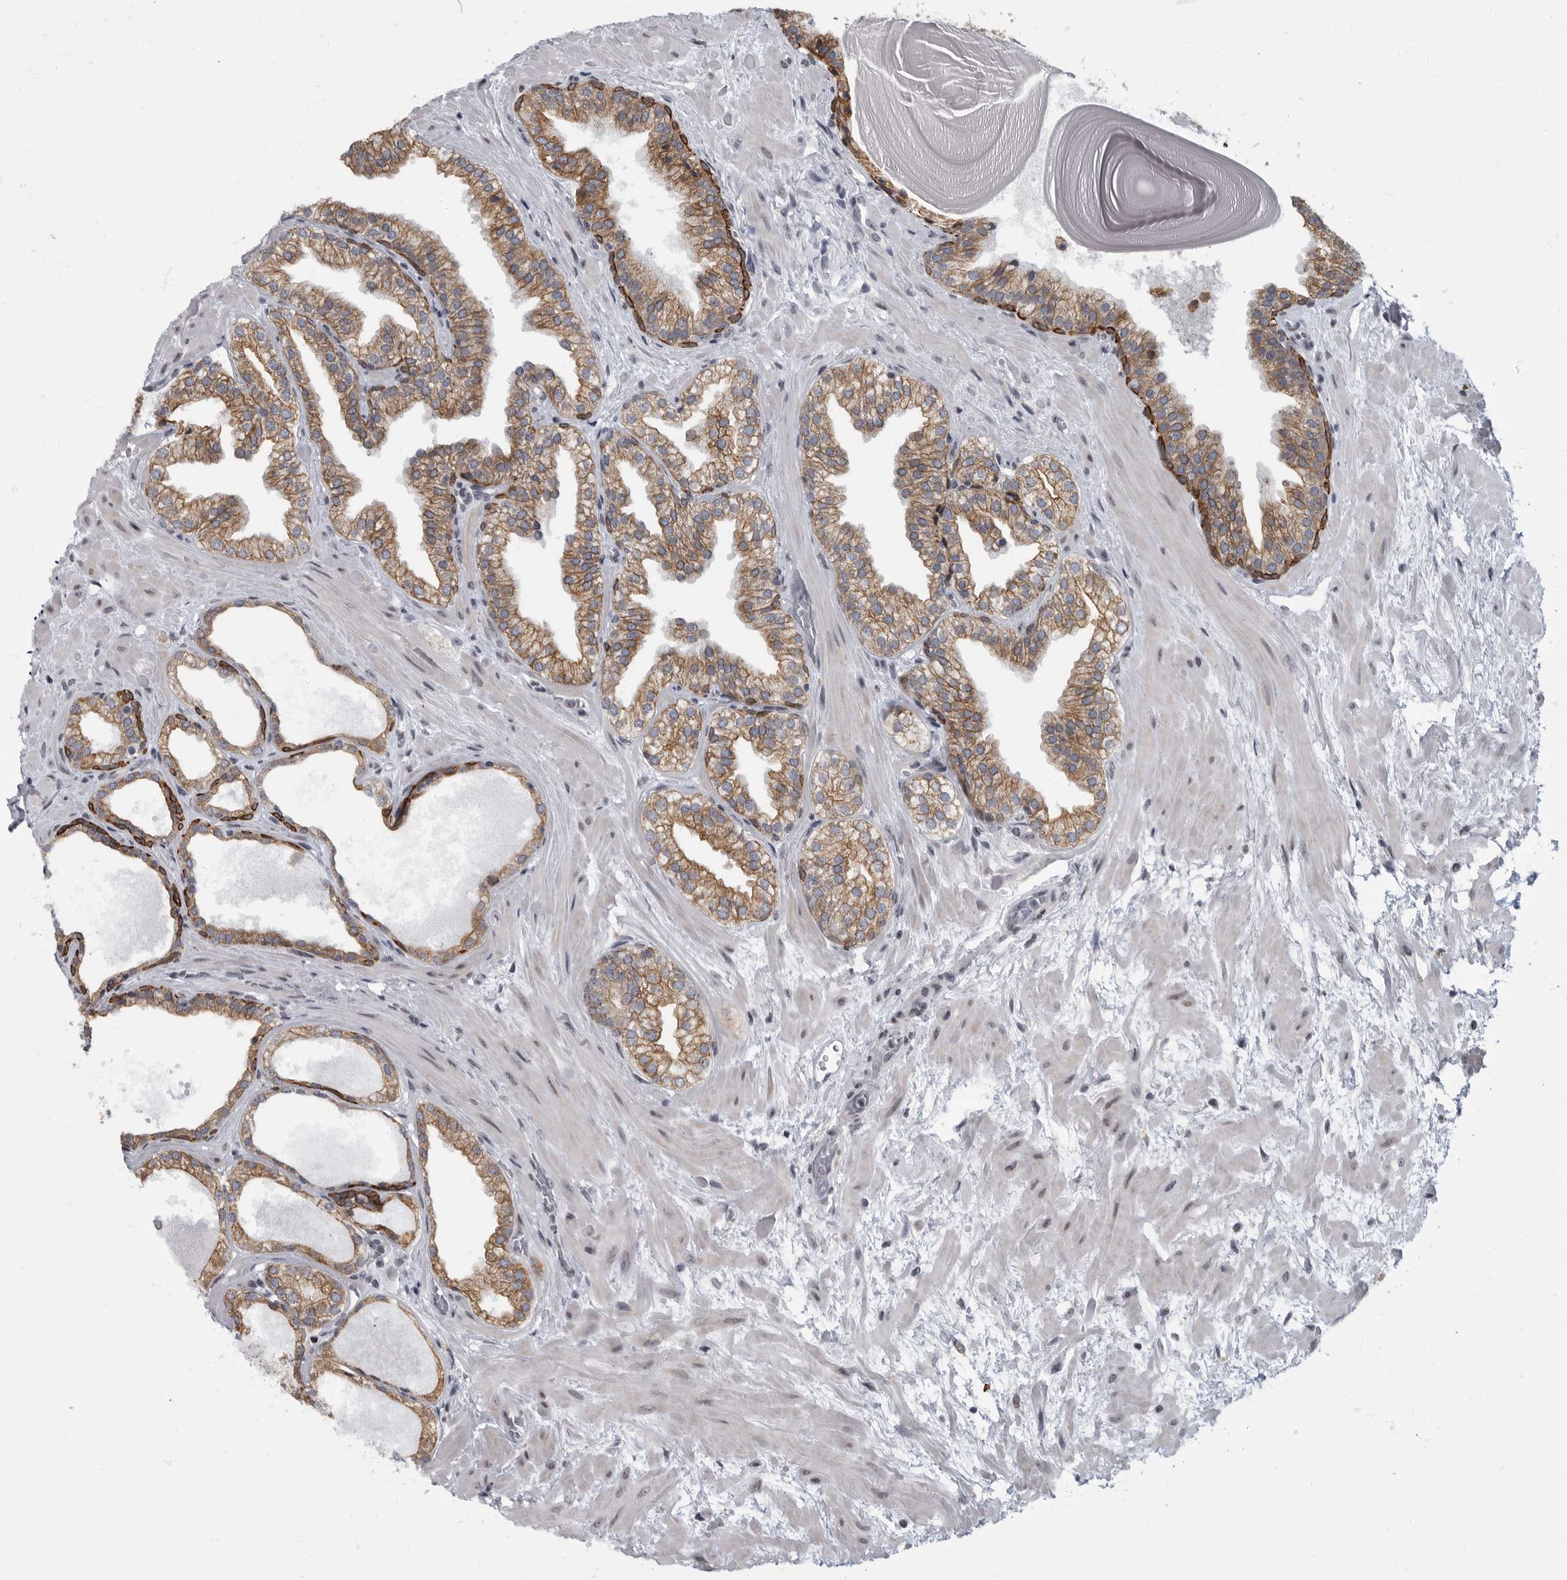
{"staining": {"intensity": "moderate", "quantity": ">75%", "location": "cytoplasmic/membranous"}, "tissue": "prostate", "cell_type": "Glandular cells", "image_type": "normal", "snomed": [{"axis": "morphology", "description": "Normal tissue, NOS"}, {"axis": "topography", "description": "Prostate"}], "caption": "Approximately >75% of glandular cells in unremarkable human prostate reveal moderate cytoplasmic/membranous protein positivity as visualized by brown immunohistochemical staining.", "gene": "EVI5", "patient": {"sex": "male", "age": 48}}